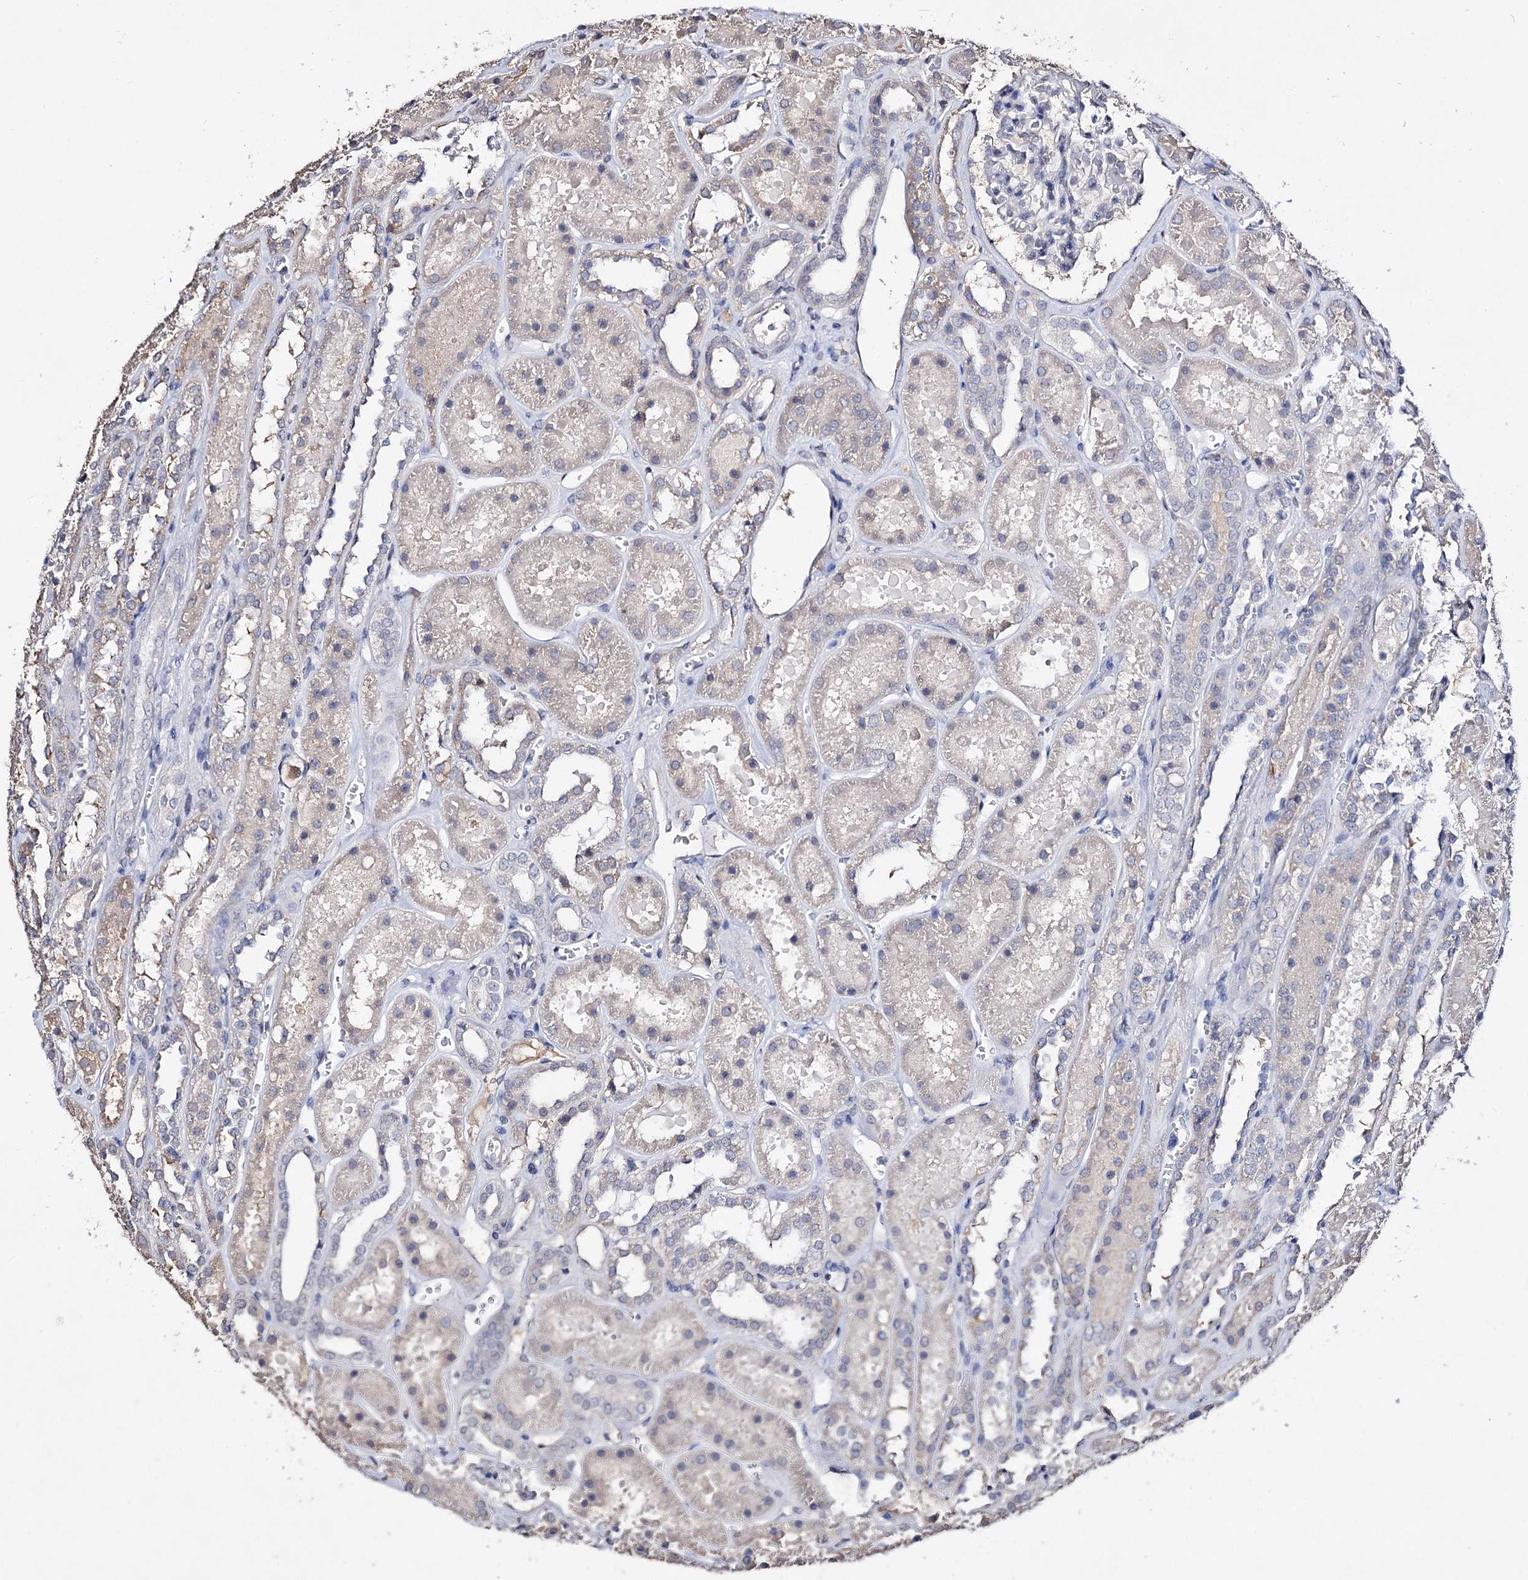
{"staining": {"intensity": "negative", "quantity": "none", "location": "none"}, "tissue": "kidney", "cell_type": "Cells in glomeruli", "image_type": "normal", "snomed": [{"axis": "morphology", "description": "Normal tissue, NOS"}, {"axis": "topography", "description": "Kidney"}], "caption": "High power microscopy histopathology image of an immunohistochemistry (IHC) image of normal kidney, revealing no significant staining in cells in glomeruli.", "gene": "PLIN1", "patient": {"sex": "female", "age": 41}}